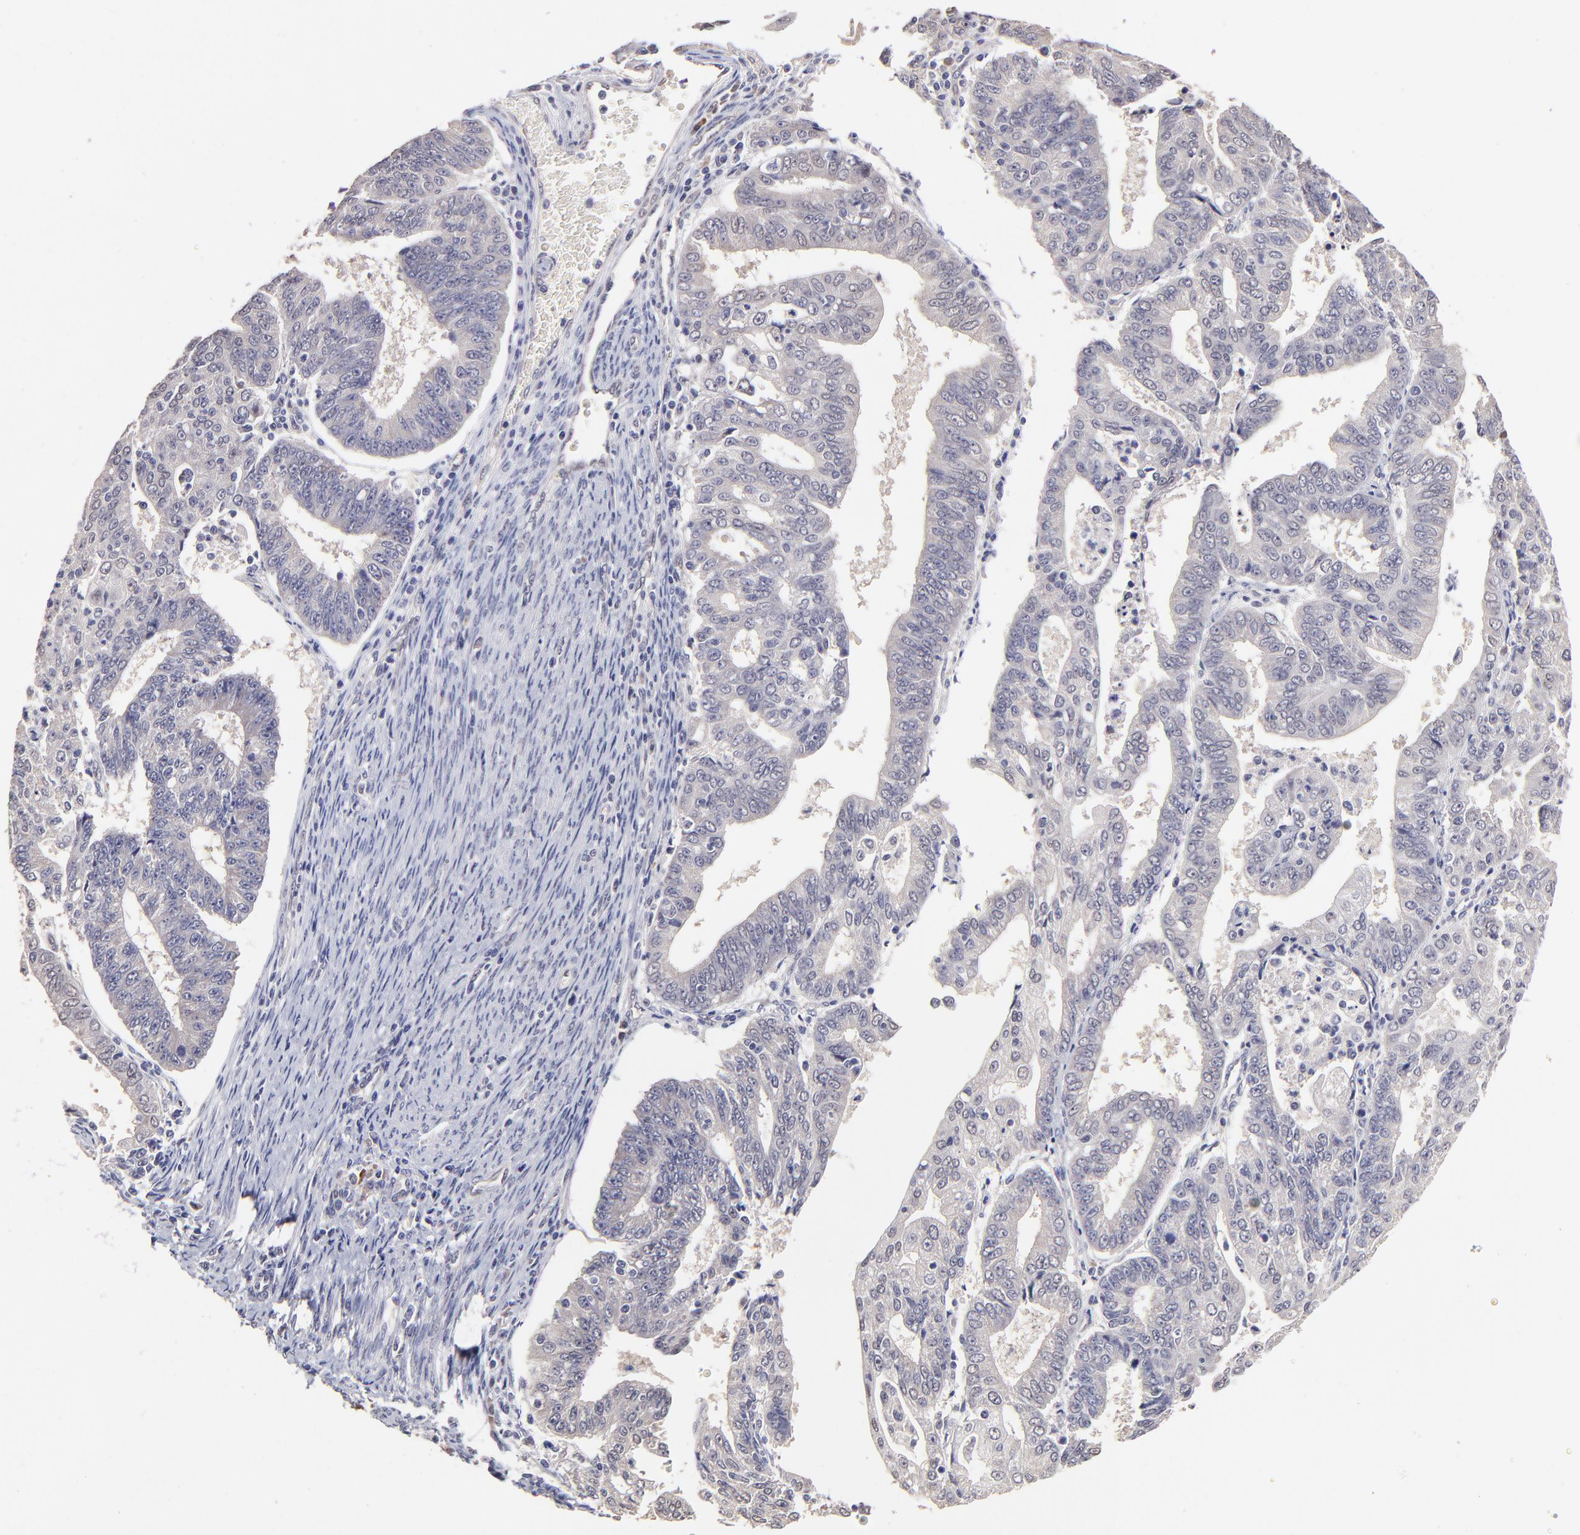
{"staining": {"intensity": "weak", "quantity": ">75%", "location": "cytoplasmic/membranous"}, "tissue": "endometrial cancer", "cell_type": "Tumor cells", "image_type": "cancer", "snomed": [{"axis": "morphology", "description": "Adenocarcinoma, NOS"}, {"axis": "topography", "description": "Endometrium"}], "caption": "Immunohistochemistry histopathology image of human endometrial adenocarcinoma stained for a protein (brown), which demonstrates low levels of weak cytoplasmic/membranous staining in about >75% of tumor cells.", "gene": "ZNF10", "patient": {"sex": "female", "age": 56}}